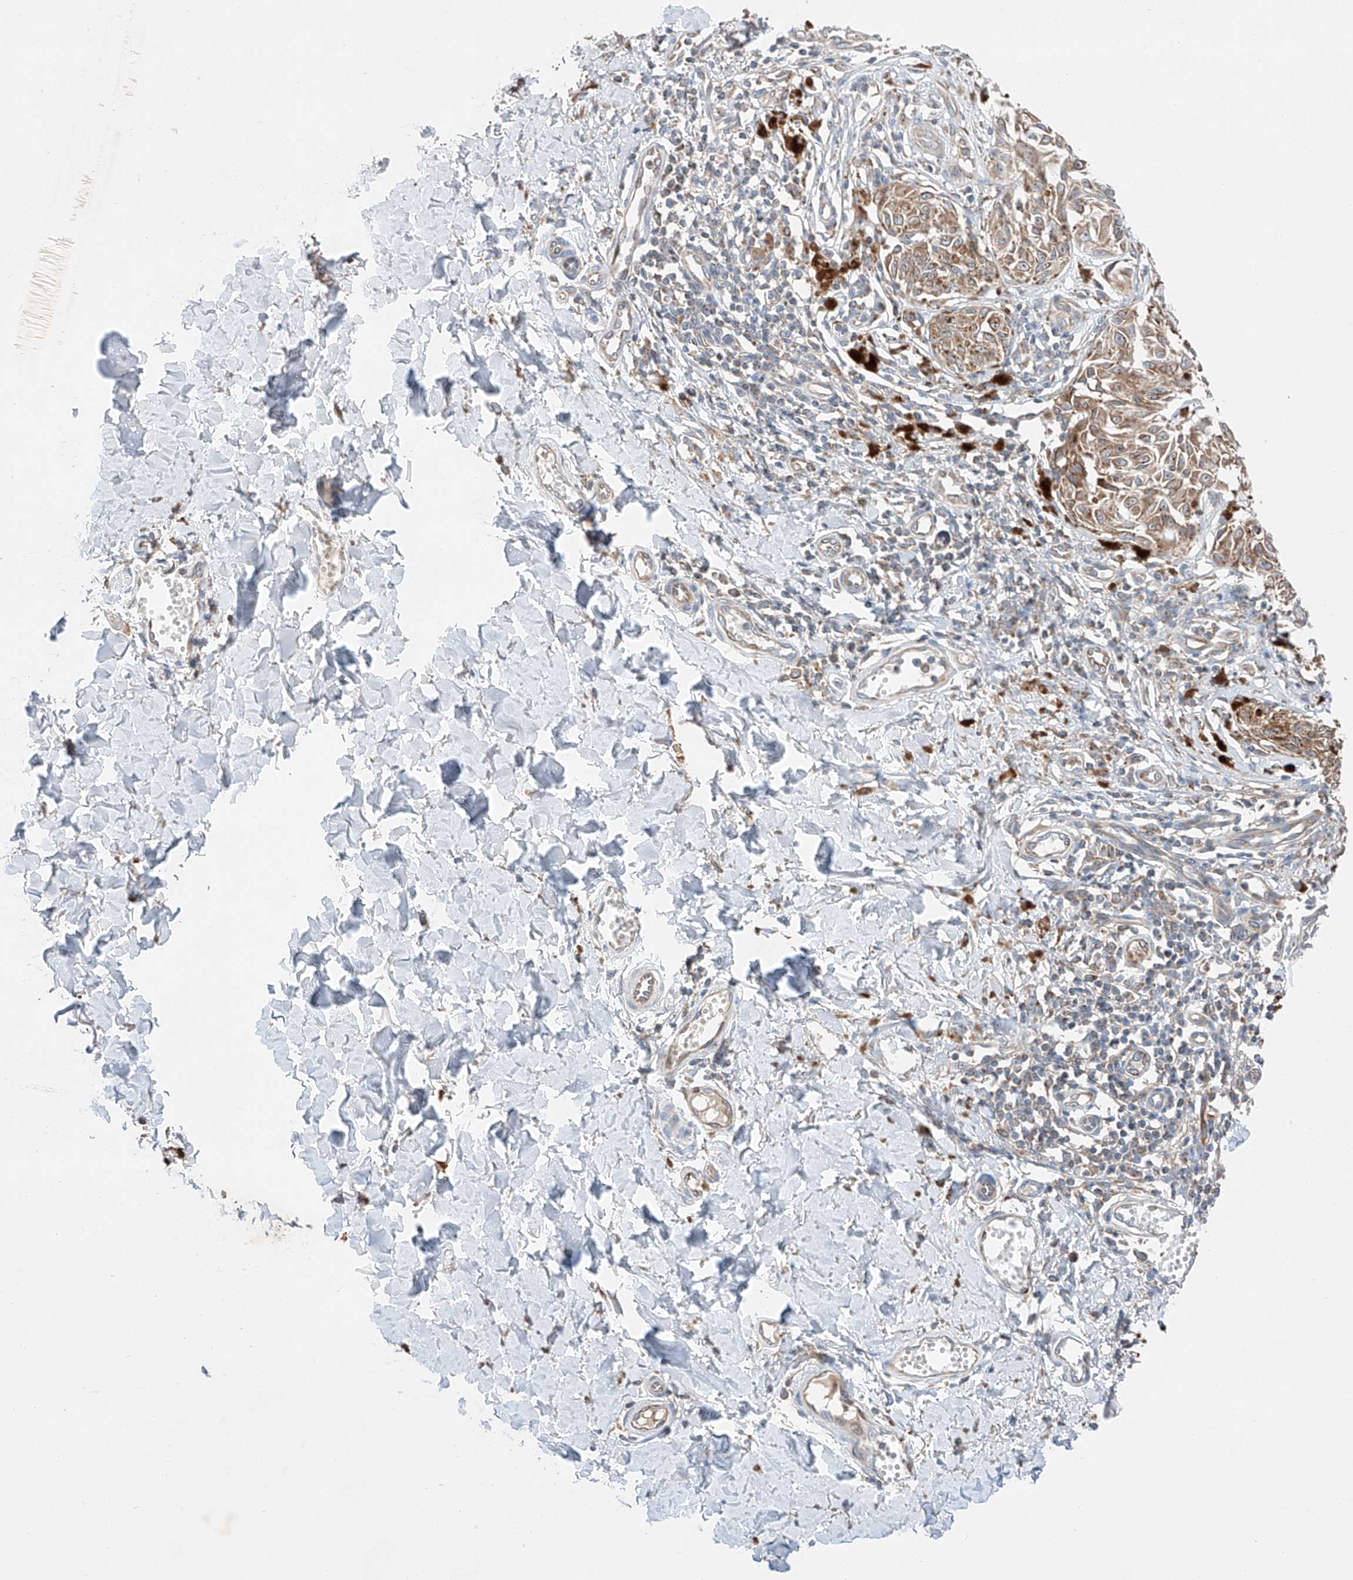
{"staining": {"intensity": "moderate", "quantity": ">75%", "location": "cytoplasmic/membranous"}, "tissue": "melanoma", "cell_type": "Tumor cells", "image_type": "cancer", "snomed": [{"axis": "morphology", "description": "Malignant melanoma, NOS"}, {"axis": "topography", "description": "Skin"}], "caption": "Immunohistochemistry (IHC) staining of malignant melanoma, which exhibits medium levels of moderate cytoplasmic/membranous staining in about >75% of tumor cells indicating moderate cytoplasmic/membranous protein positivity. The staining was performed using DAB (3,3'-diaminobenzidine) (brown) for protein detection and nuclei were counterstained in hematoxylin (blue).", "gene": "RUSC1", "patient": {"sex": "male", "age": 53}}